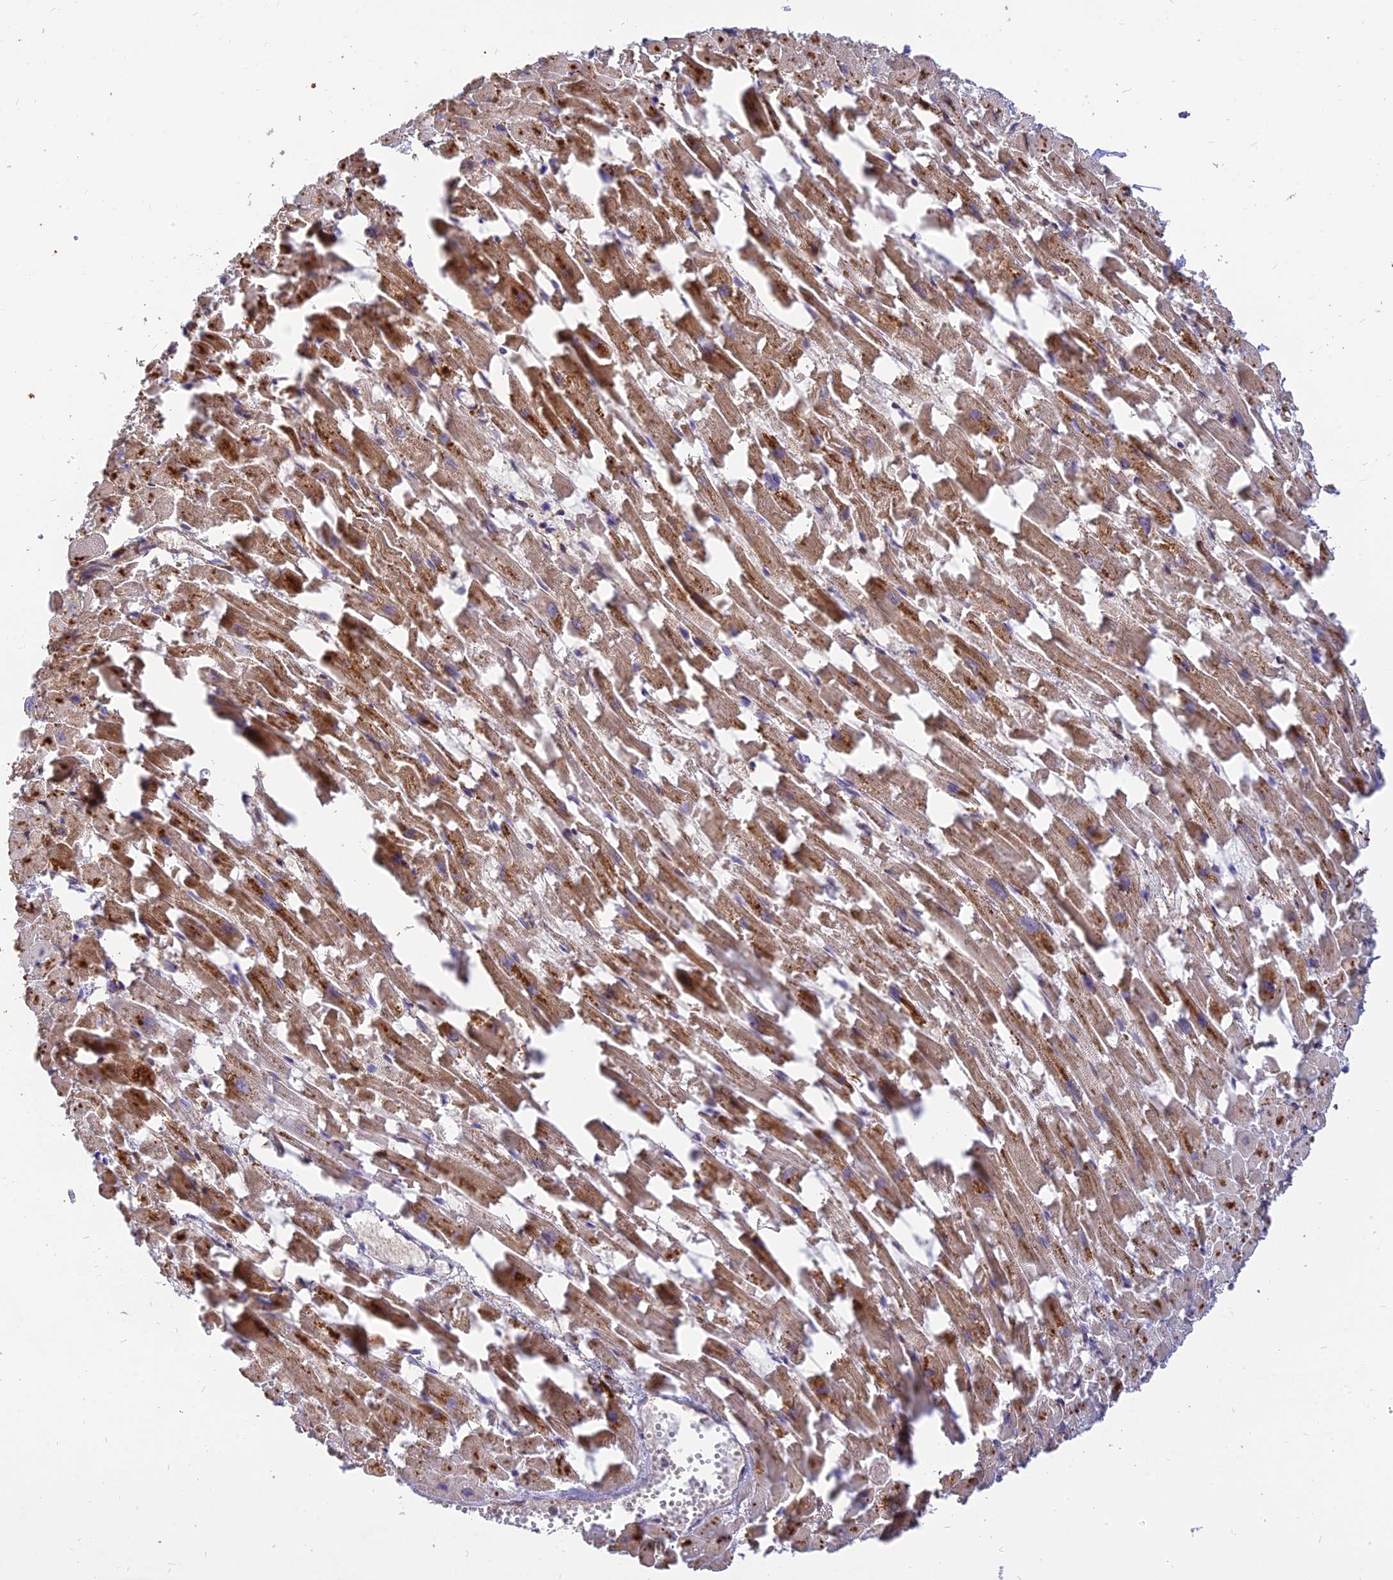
{"staining": {"intensity": "strong", "quantity": ">75%", "location": "cytoplasmic/membranous"}, "tissue": "heart muscle", "cell_type": "Cardiomyocytes", "image_type": "normal", "snomed": [{"axis": "morphology", "description": "Normal tissue, NOS"}, {"axis": "topography", "description": "Heart"}], "caption": "Brown immunohistochemical staining in normal human heart muscle displays strong cytoplasmic/membranous expression in approximately >75% of cardiomyocytes.", "gene": "THUMPD2", "patient": {"sex": "female", "age": 64}}